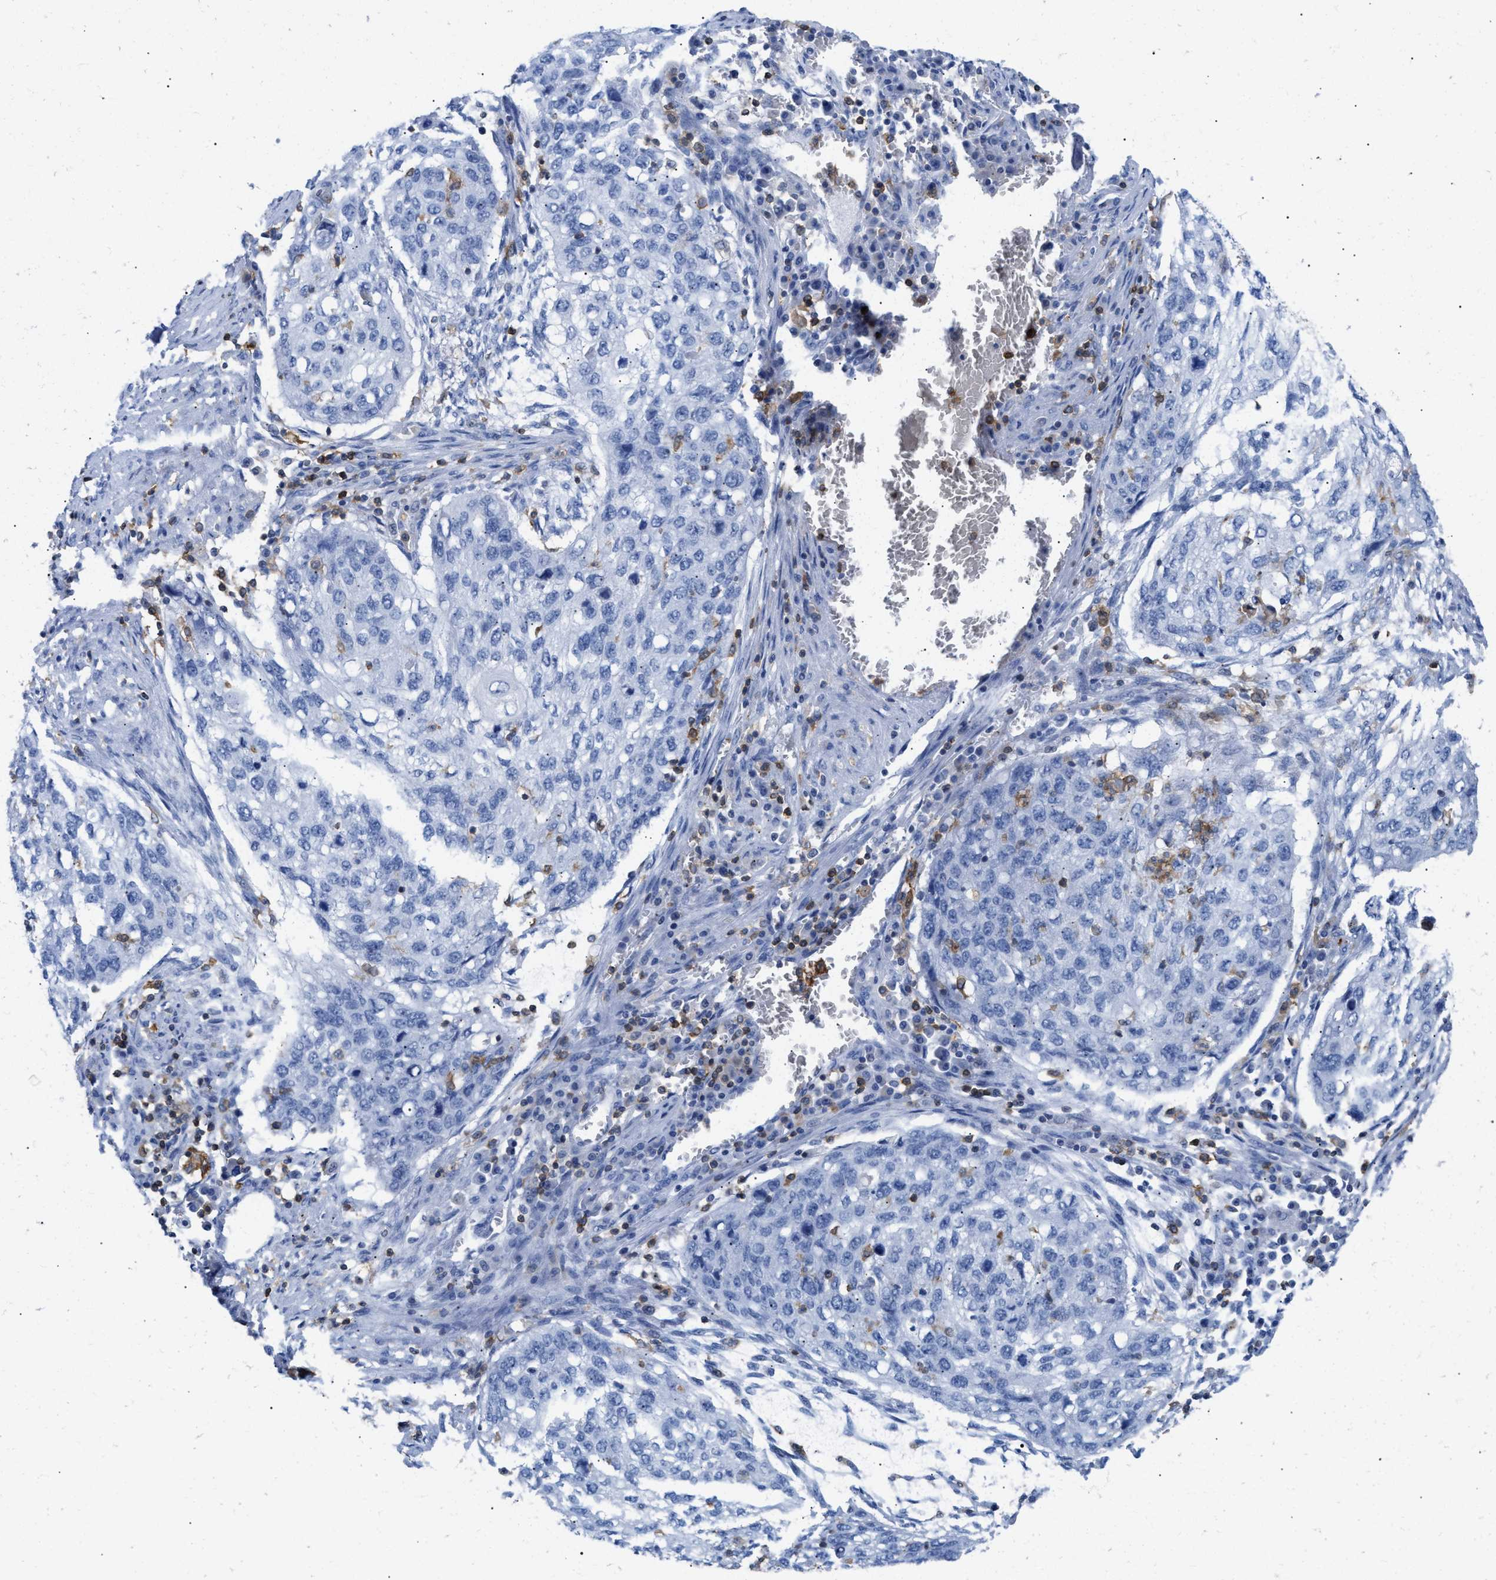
{"staining": {"intensity": "negative", "quantity": "none", "location": "none"}, "tissue": "lung cancer", "cell_type": "Tumor cells", "image_type": "cancer", "snomed": [{"axis": "morphology", "description": "Squamous cell carcinoma, NOS"}, {"axis": "topography", "description": "Lung"}], "caption": "The image exhibits no staining of tumor cells in squamous cell carcinoma (lung).", "gene": "LCP1", "patient": {"sex": "female", "age": 63}}